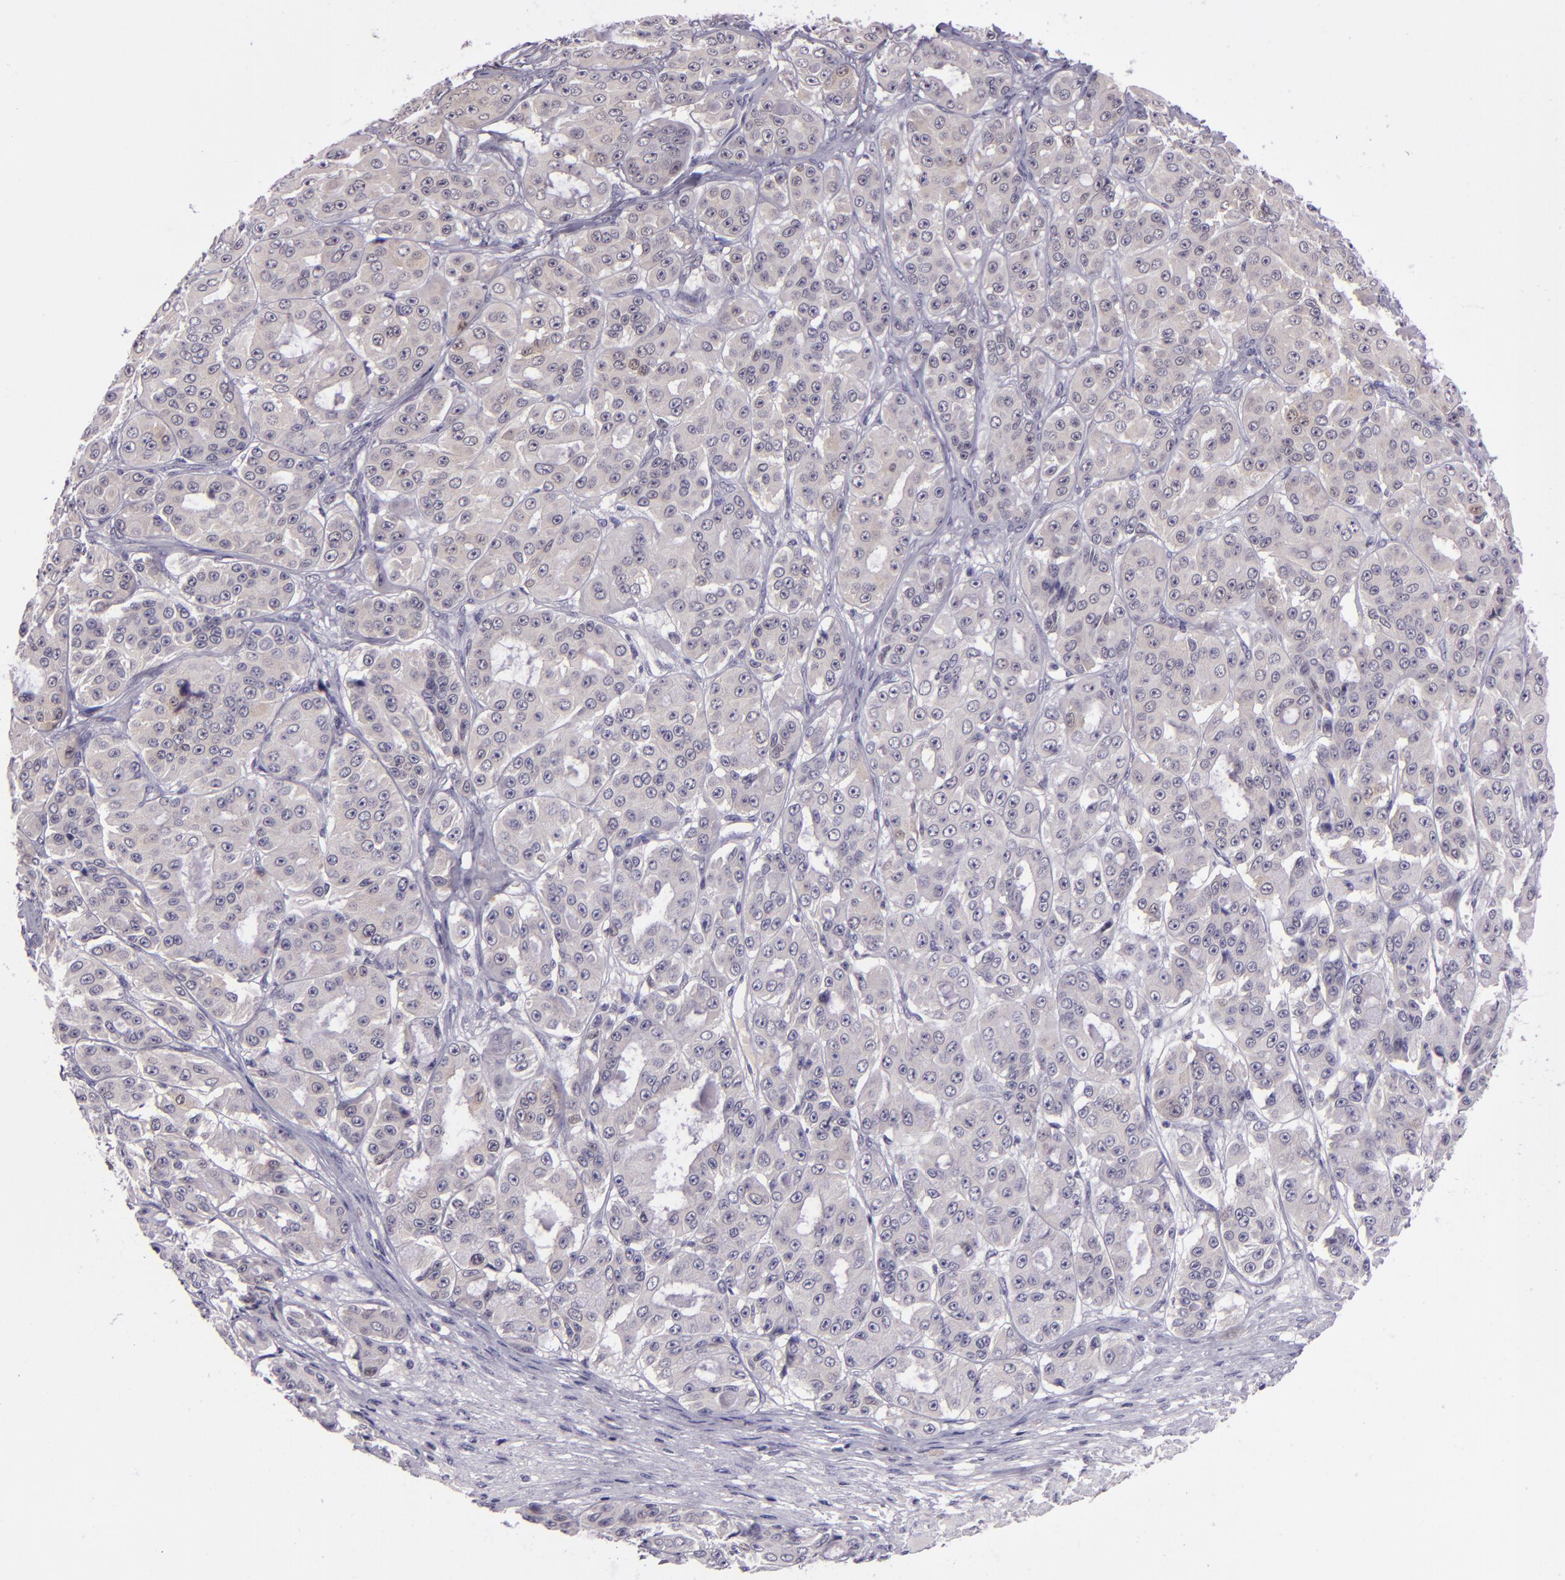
{"staining": {"intensity": "negative", "quantity": "none", "location": "none"}, "tissue": "ovarian cancer", "cell_type": "Tumor cells", "image_type": "cancer", "snomed": [{"axis": "morphology", "description": "Carcinoma, endometroid"}, {"axis": "topography", "description": "Ovary"}], "caption": "Human ovarian cancer stained for a protein using immunohistochemistry (IHC) shows no staining in tumor cells.", "gene": "CSE1L", "patient": {"sex": "female", "age": 61}}